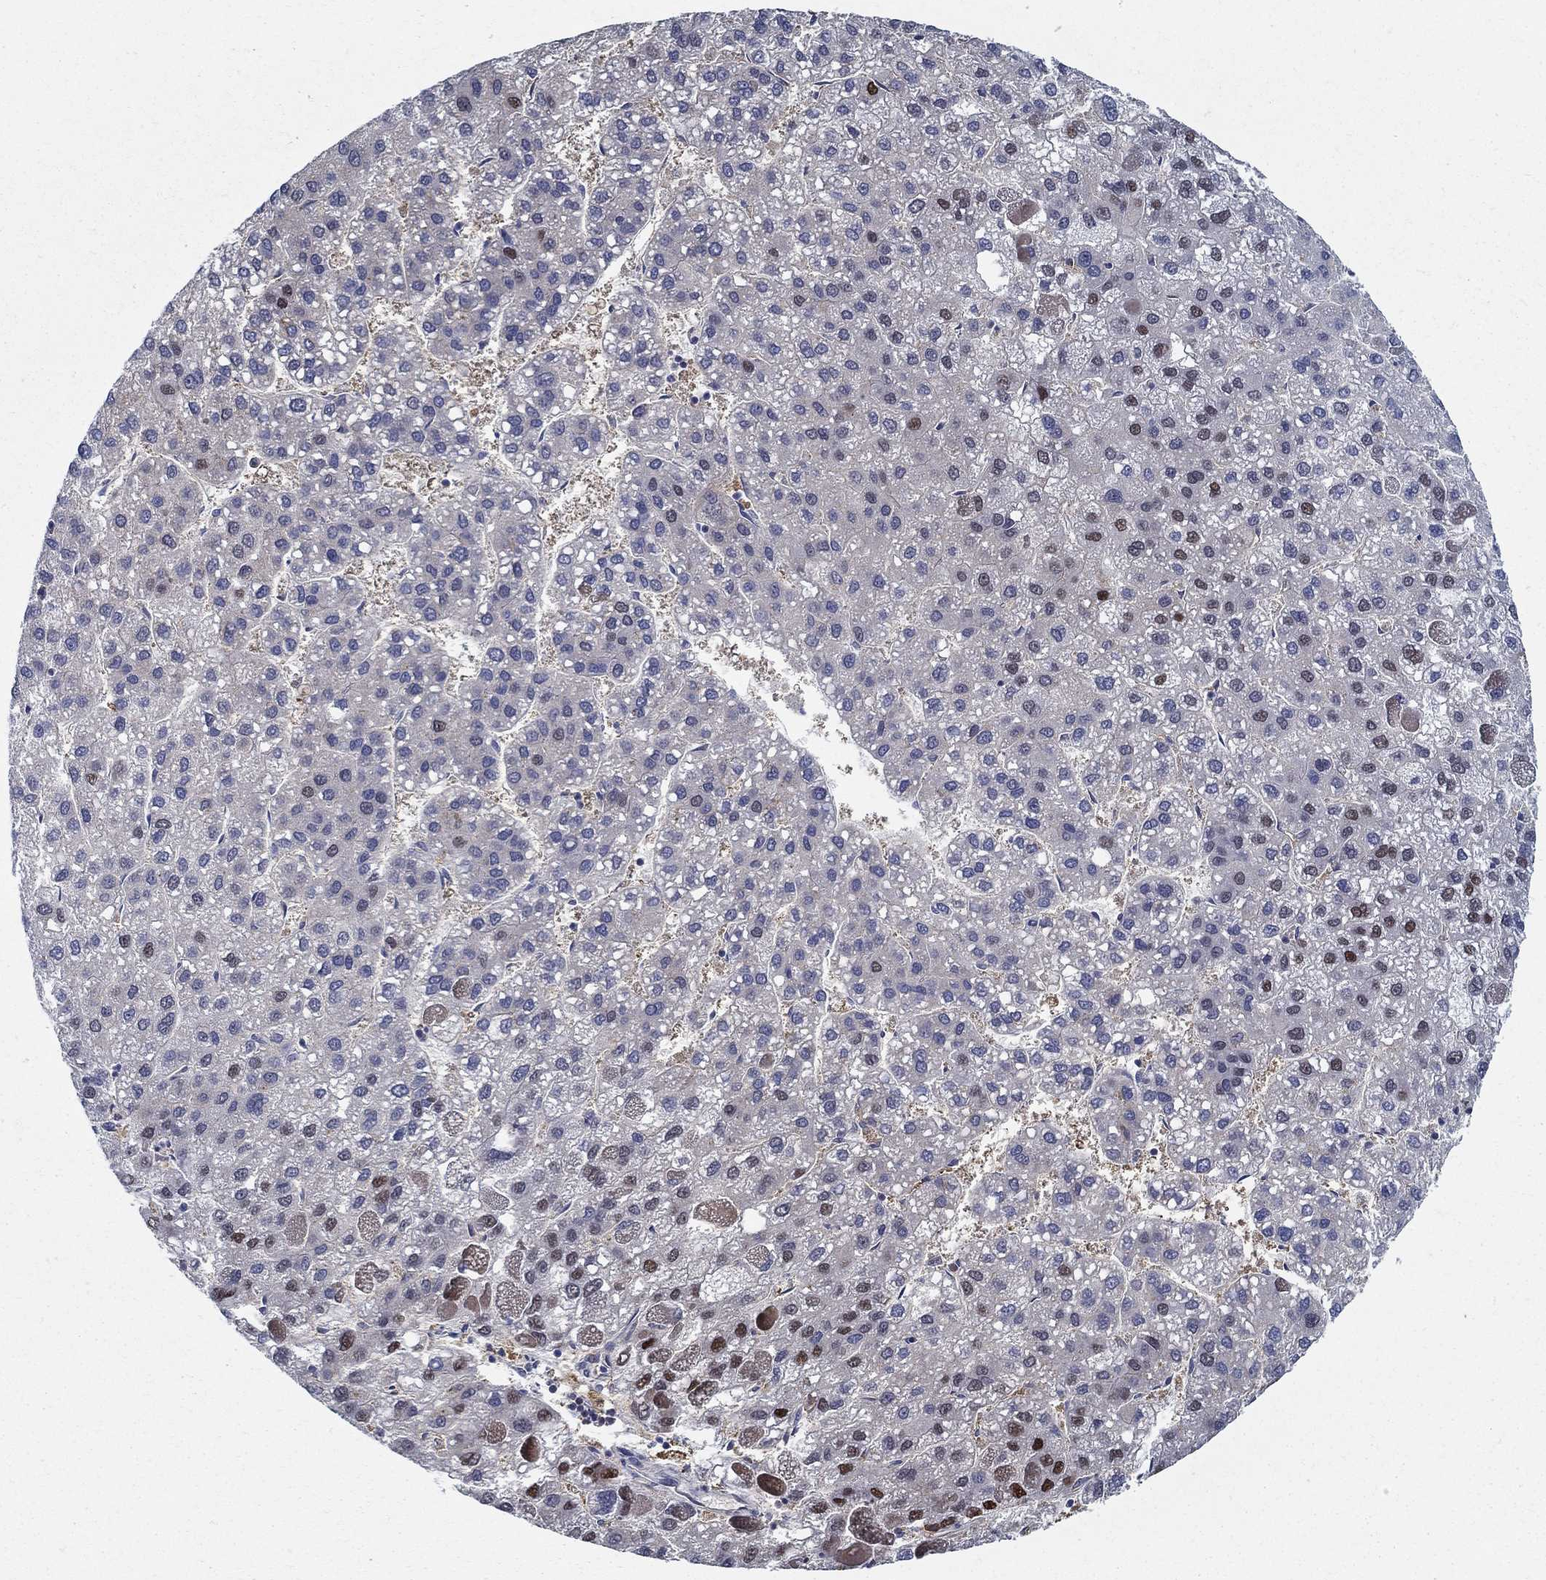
{"staining": {"intensity": "negative", "quantity": "none", "location": "none"}, "tissue": "liver cancer", "cell_type": "Tumor cells", "image_type": "cancer", "snomed": [{"axis": "morphology", "description": "Carcinoma, Hepatocellular, NOS"}, {"axis": "topography", "description": "Liver"}], "caption": "Tumor cells are negative for brown protein staining in liver cancer (hepatocellular carcinoma).", "gene": "ZNF594", "patient": {"sex": "female", "age": 82}}